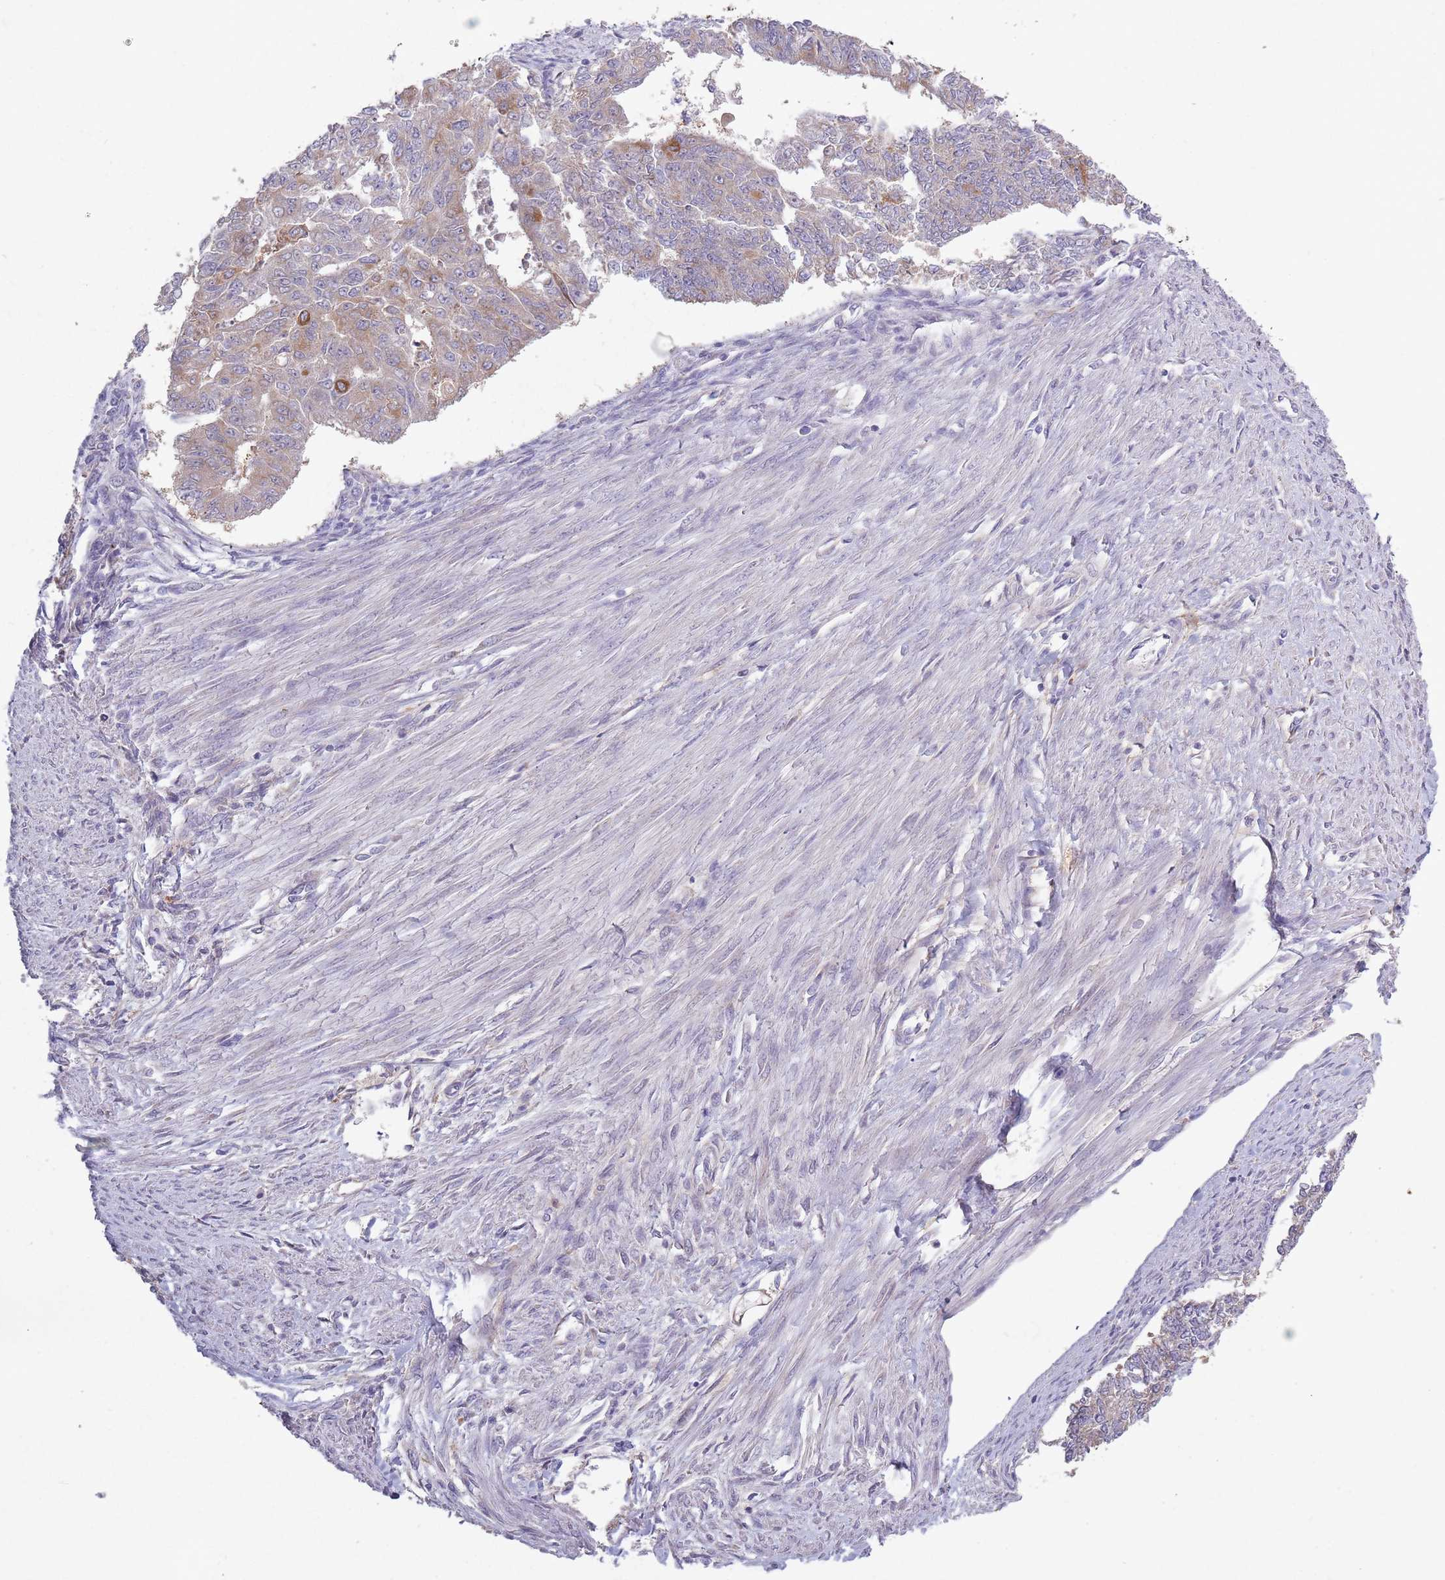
{"staining": {"intensity": "moderate", "quantity": "<25%", "location": "cytoplasmic/membranous"}, "tissue": "endometrial cancer", "cell_type": "Tumor cells", "image_type": "cancer", "snomed": [{"axis": "morphology", "description": "Adenocarcinoma, NOS"}, {"axis": "topography", "description": "Endometrium"}], "caption": "Immunohistochemical staining of human endometrial adenocarcinoma shows low levels of moderate cytoplasmic/membranous protein expression in approximately <25% of tumor cells.", "gene": "COQ5", "patient": {"sex": "female", "age": 32}}